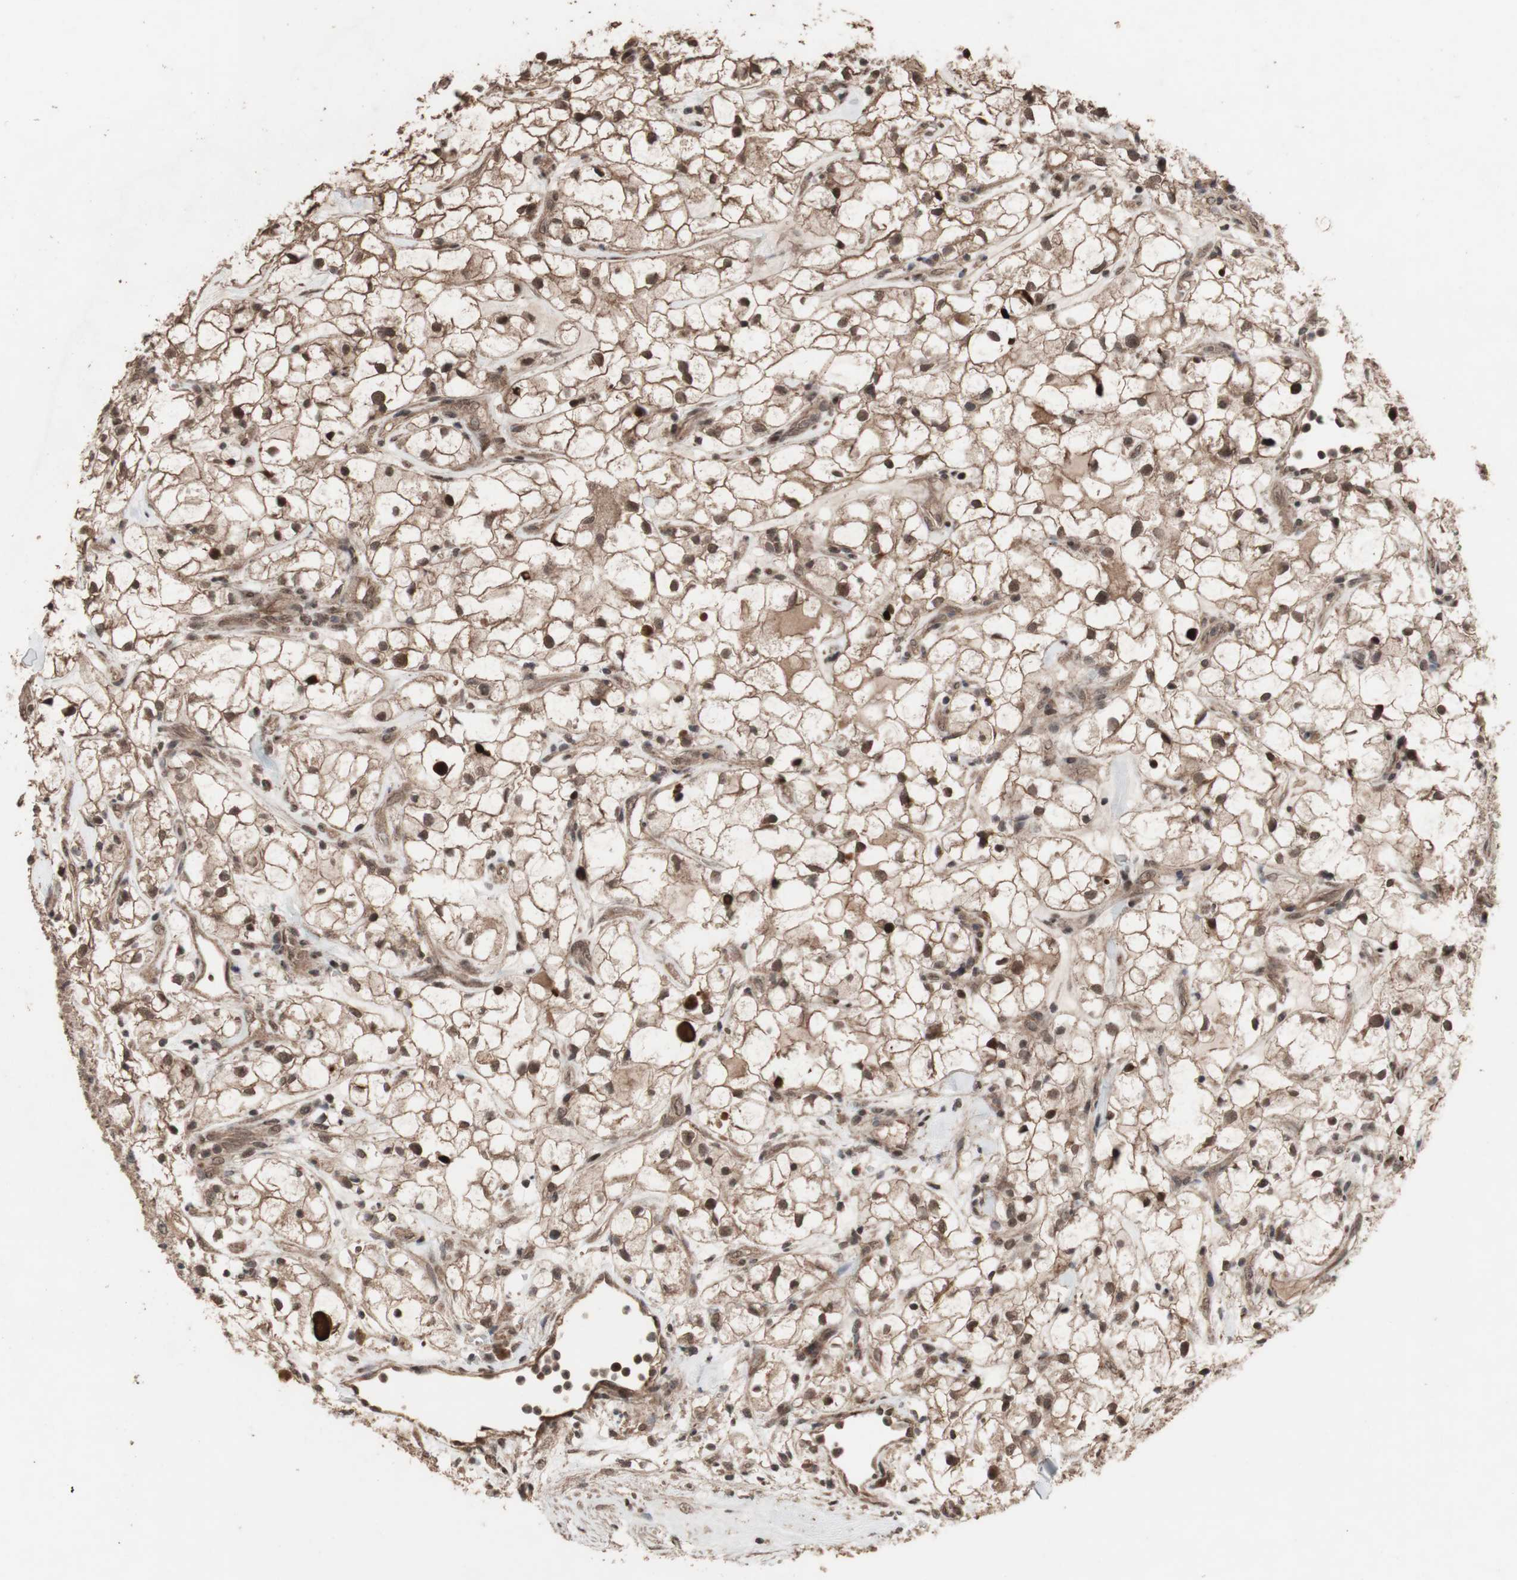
{"staining": {"intensity": "moderate", "quantity": ">75%", "location": "cytoplasmic/membranous,nuclear"}, "tissue": "renal cancer", "cell_type": "Tumor cells", "image_type": "cancer", "snomed": [{"axis": "morphology", "description": "Adenocarcinoma, NOS"}, {"axis": "topography", "description": "Kidney"}], "caption": "Human renal cancer stained for a protein (brown) shows moderate cytoplasmic/membranous and nuclear positive positivity in about >75% of tumor cells.", "gene": "KANSL1", "patient": {"sex": "female", "age": 60}}